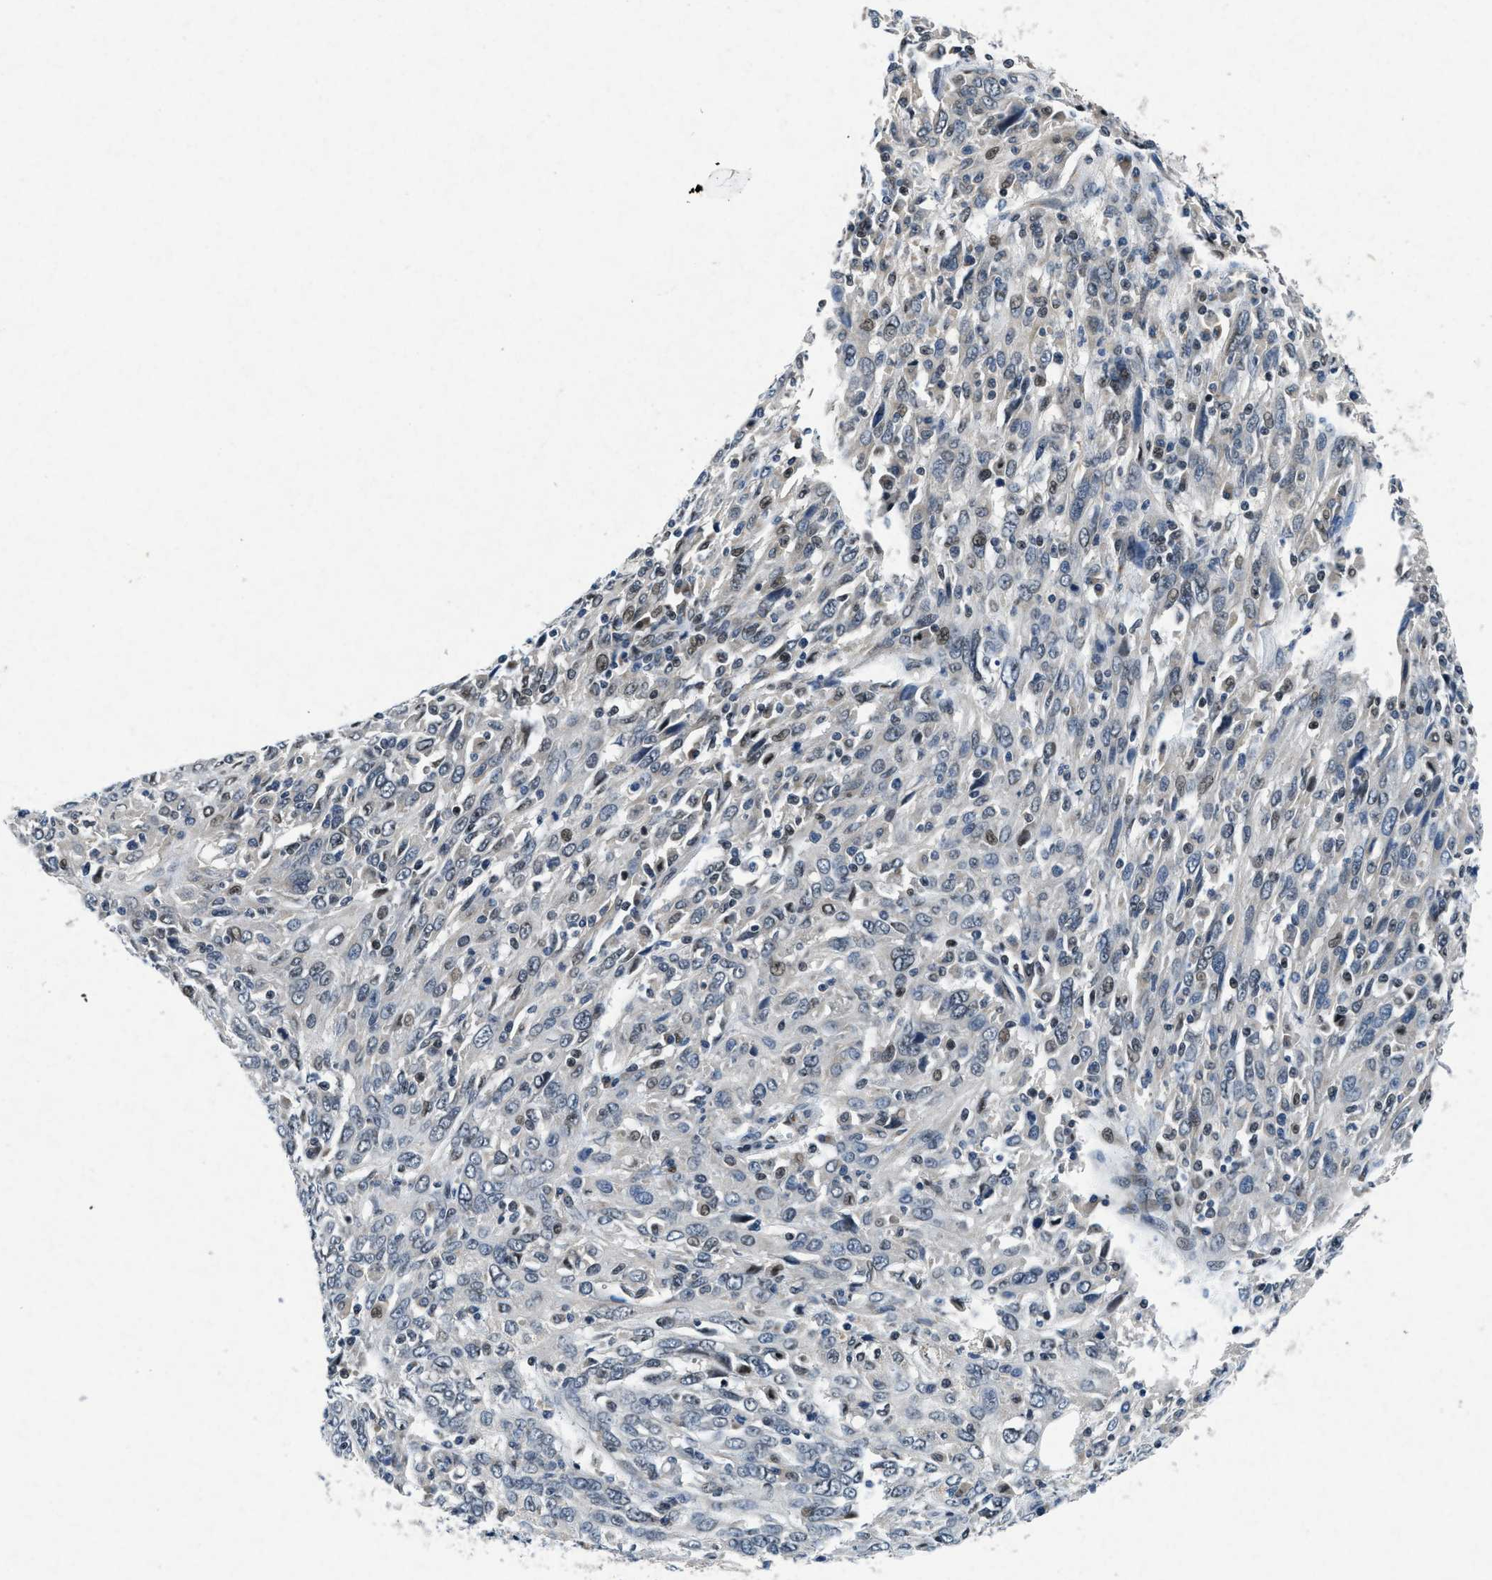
{"staining": {"intensity": "weak", "quantity": "<25%", "location": "nuclear"}, "tissue": "cervical cancer", "cell_type": "Tumor cells", "image_type": "cancer", "snomed": [{"axis": "morphology", "description": "Squamous cell carcinoma, NOS"}, {"axis": "topography", "description": "Cervix"}], "caption": "High magnification brightfield microscopy of squamous cell carcinoma (cervical) stained with DAB (brown) and counterstained with hematoxylin (blue): tumor cells show no significant positivity.", "gene": "PHLDA1", "patient": {"sex": "female", "age": 46}}